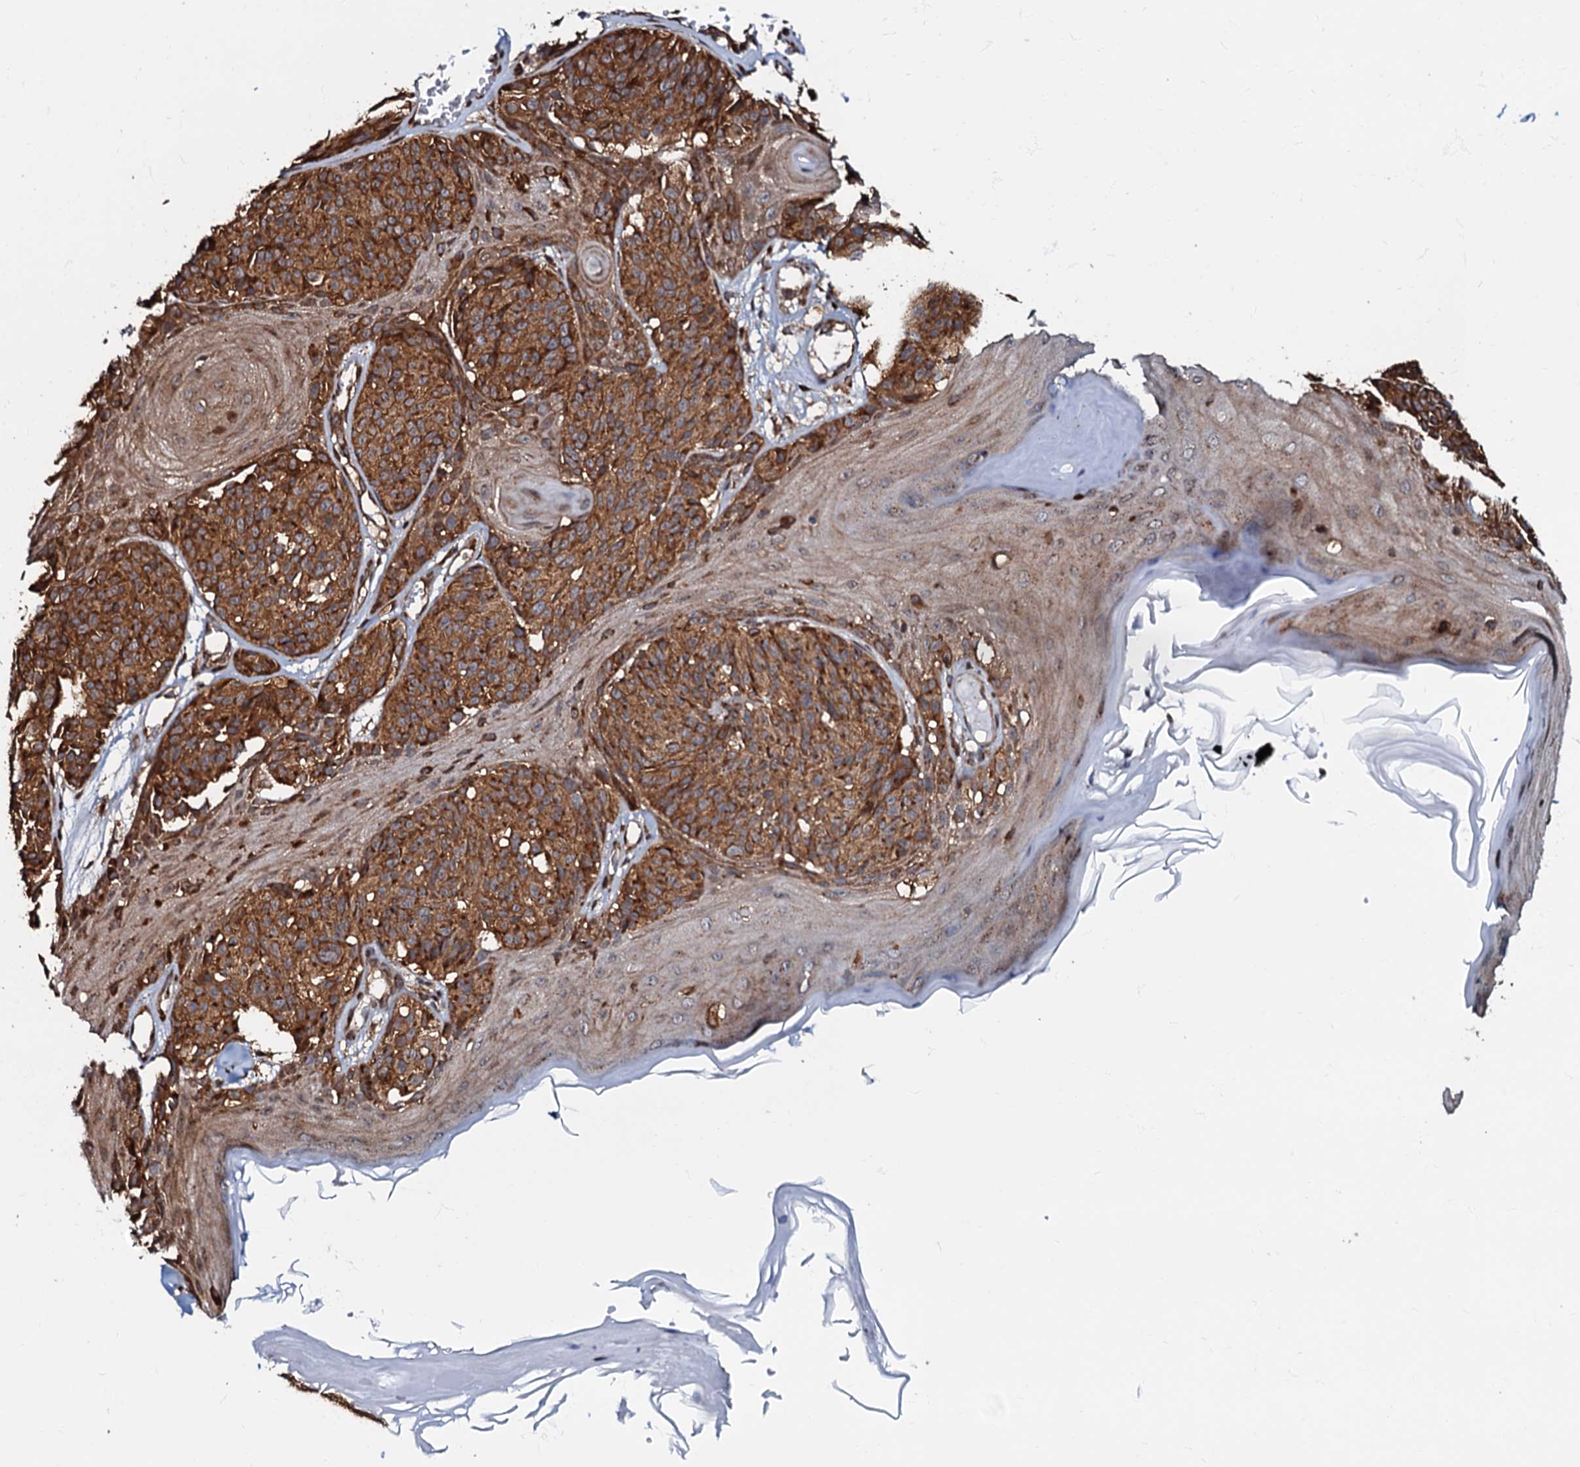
{"staining": {"intensity": "moderate", "quantity": ">75%", "location": "cytoplasmic/membranous"}, "tissue": "melanoma", "cell_type": "Tumor cells", "image_type": "cancer", "snomed": [{"axis": "morphology", "description": "Malignant melanoma, NOS"}, {"axis": "topography", "description": "Skin"}], "caption": "Brown immunohistochemical staining in human melanoma demonstrates moderate cytoplasmic/membranous staining in approximately >75% of tumor cells. Immunohistochemistry stains the protein in brown and the nuclei are stained blue.", "gene": "OSBP", "patient": {"sex": "male", "age": 83}}